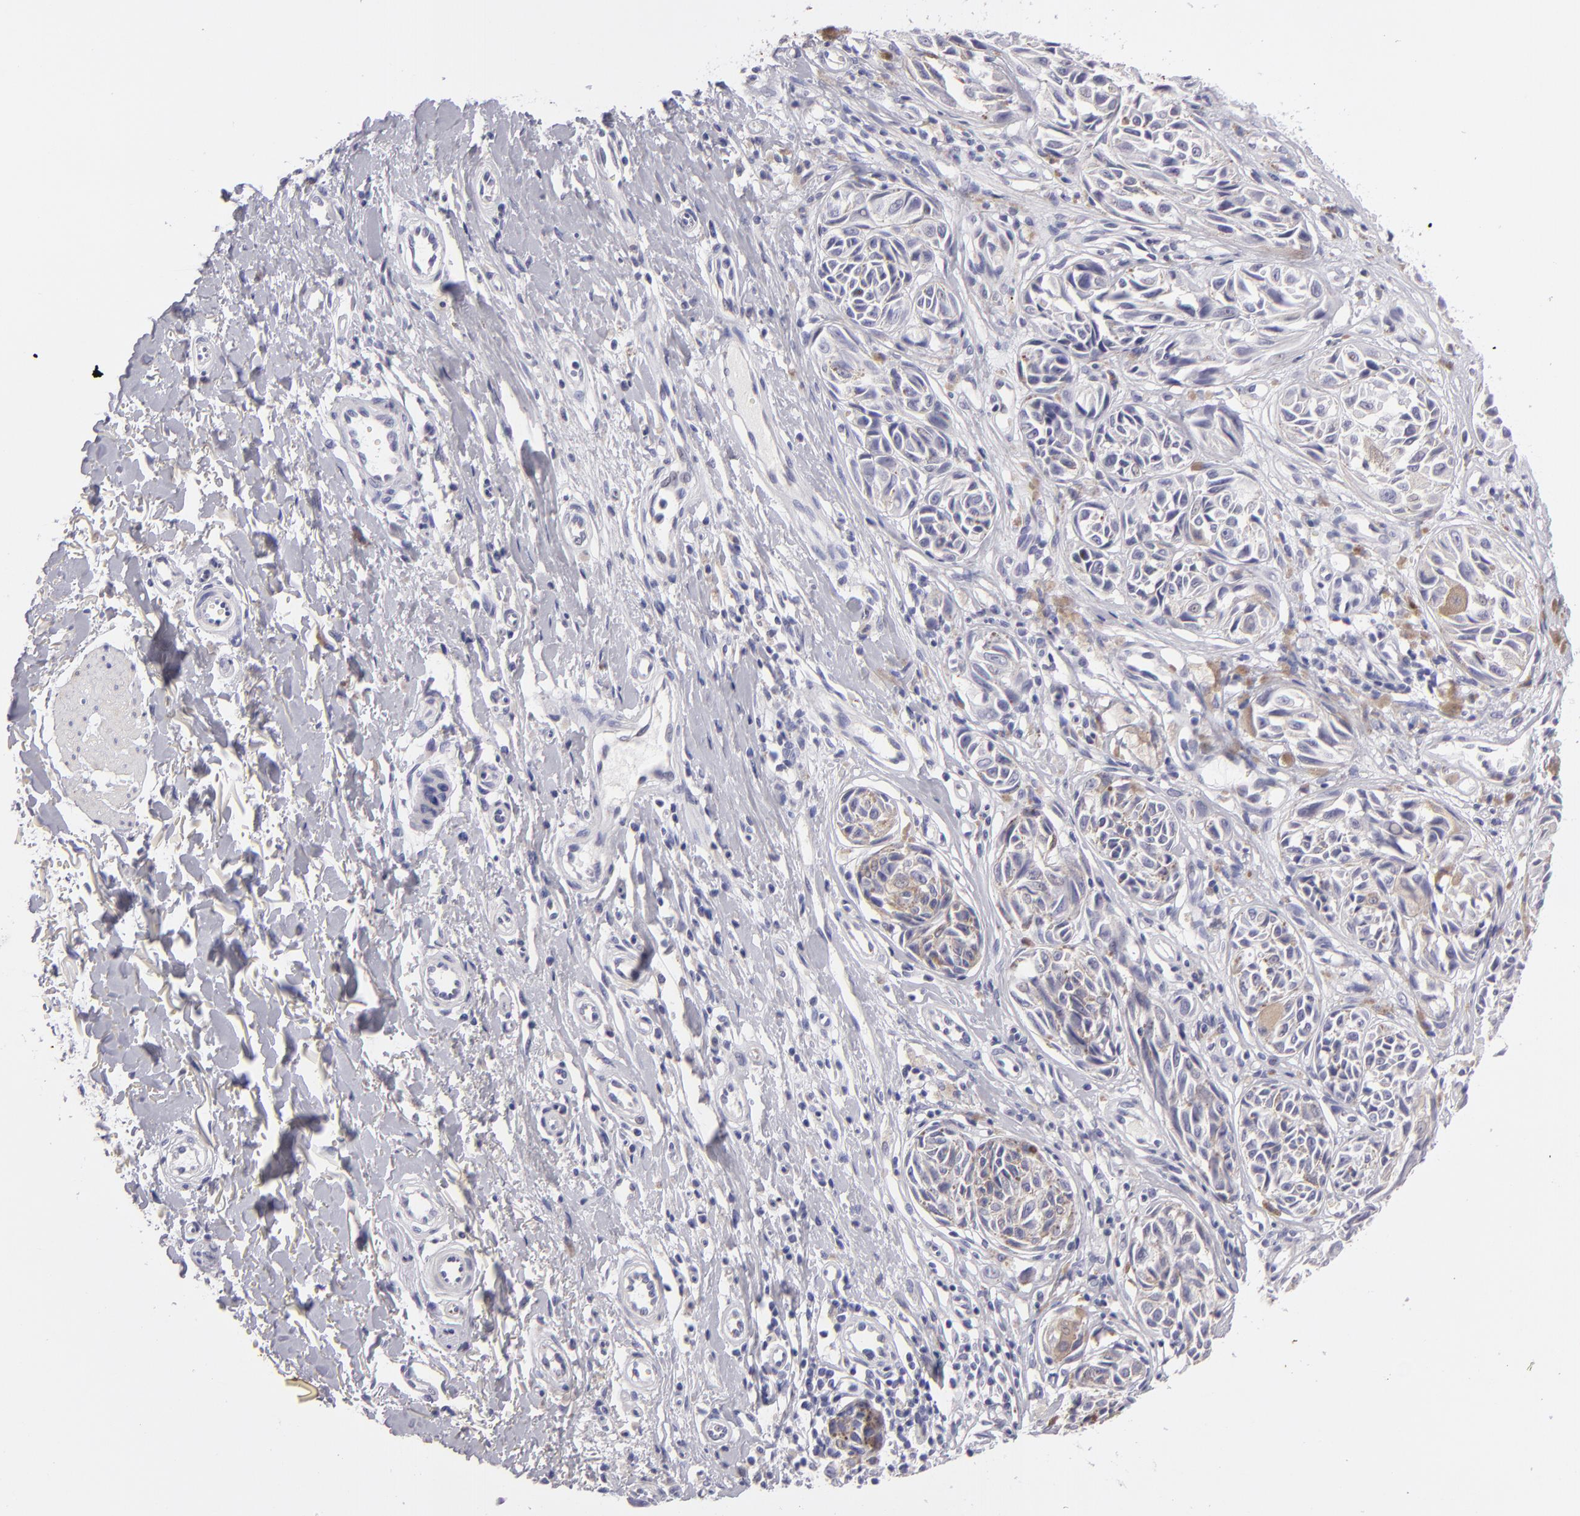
{"staining": {"intensity": "weak", "quantity": "25%-75%", "location": "cytoplasmic/membranous"}, "tissue": "melanoma", "cell_type": "Tumor cells", "image_type": "cancer", "snomed": [{"axis": "morphology", "description": "Malignant melanoma, NOS"}, {"axis": "topography", "description": "Skin"}], "caption": "Protein expression analysis of malignant melanoma displays weak cytoplasmic/membranous positivity in about 25%-75% of tumor cells.", "gene": "TNNC1", "patient": {"sex": "male", "age": 67}}